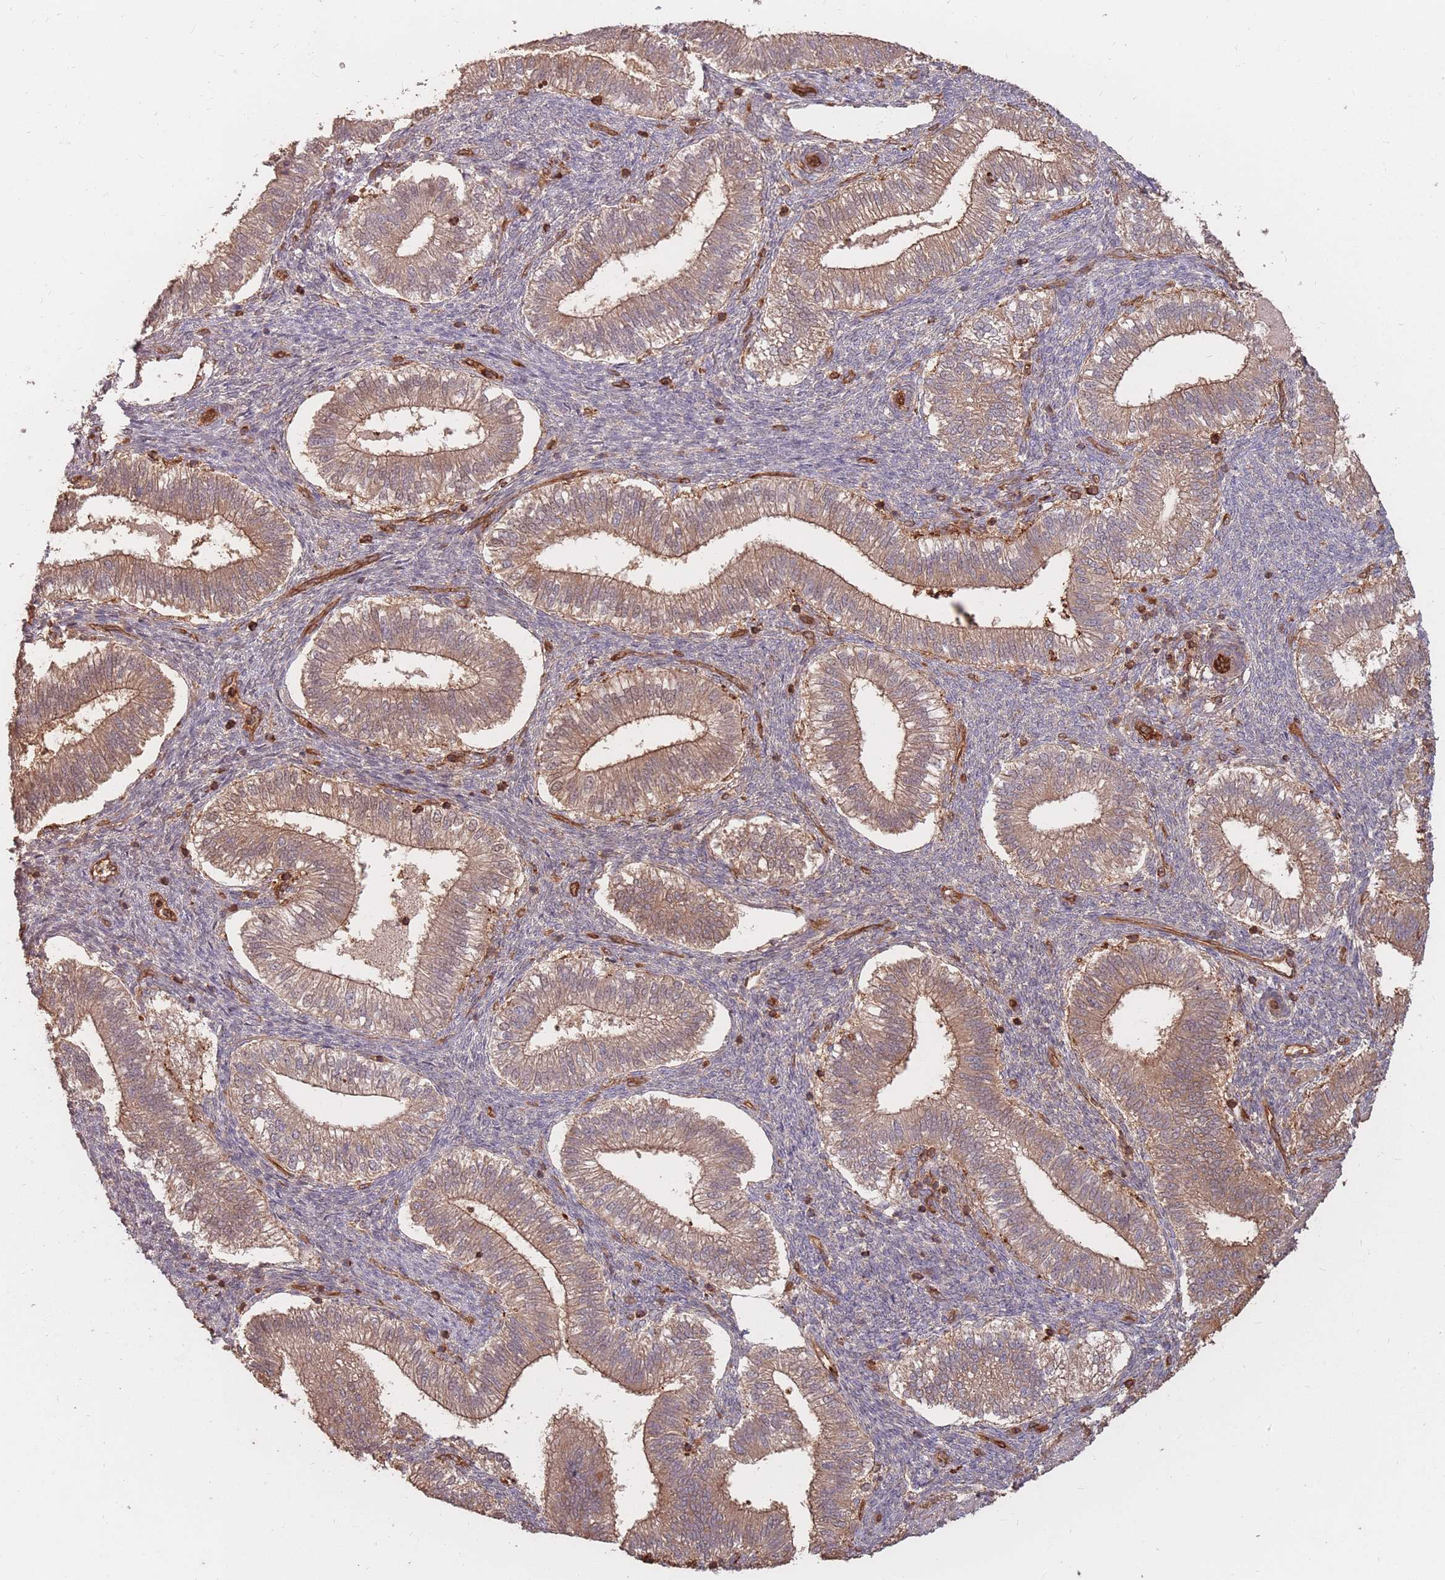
{"staining": {"intensity": "moderate", "quantity": "25%-75%", "location": "cytoplasmic/membranous"}, "tissue": "endometrium", "cell_type": "Cells in endometrial stroma", "image_type": "normal", "snomed": [{"axis": "morphology", "description": "Normal tissue, NOS"}, {"axis": "topography", "description": "Endometrium"}], "caption": "Cells in endometrial stroma show medium levels of moderate cytoplasmic/membranous positivity in about 25%-75% of cells in normal human endometrium.", "gene": "PLS3", "patient": {"sex": "female", "age": 25}}